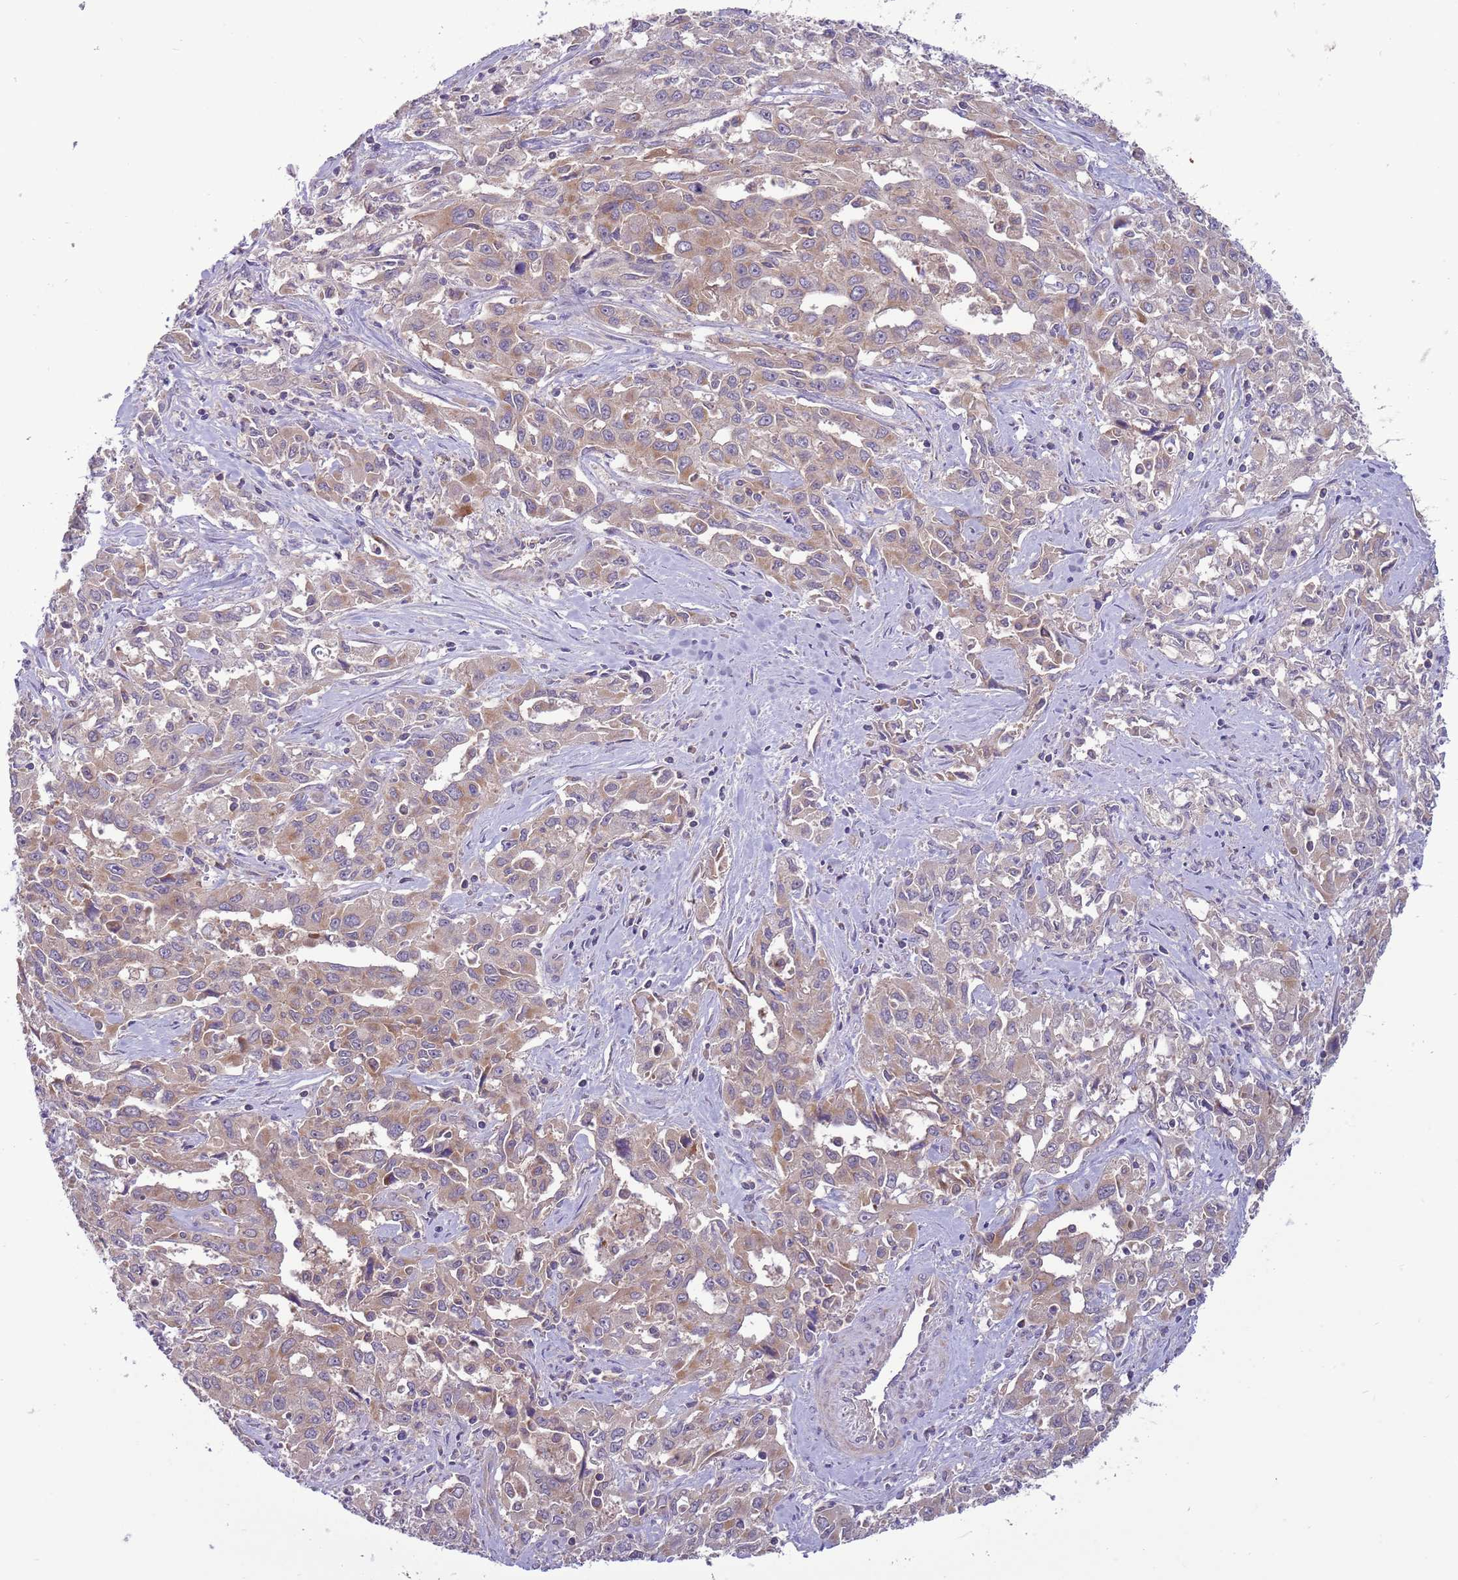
{"staining": {"intensity": "moderate", "quantity": "<25%", "location": "cytoplasmic/membranous"}, "tissue": "liver cancer", "cell_type": "Tumor cells", "image_type": "cancer", "snomed": [{"axis": "morphology", "description": "Carcinoma, Hepatocellular, NOS"}, {"axis": "topography", "description": "Liver"}], "caption": "The photomicrograph shows staining of liver hepatocellular carcinoma, revealing moderate cytoplasmic/membranous protein expression (brown color) within tumor cells. The protein of interest is shown in brown color, while the nuclei are stained blue.", "gene": "UQCRQ", "patient": {"sex": "male", "age": 63}}